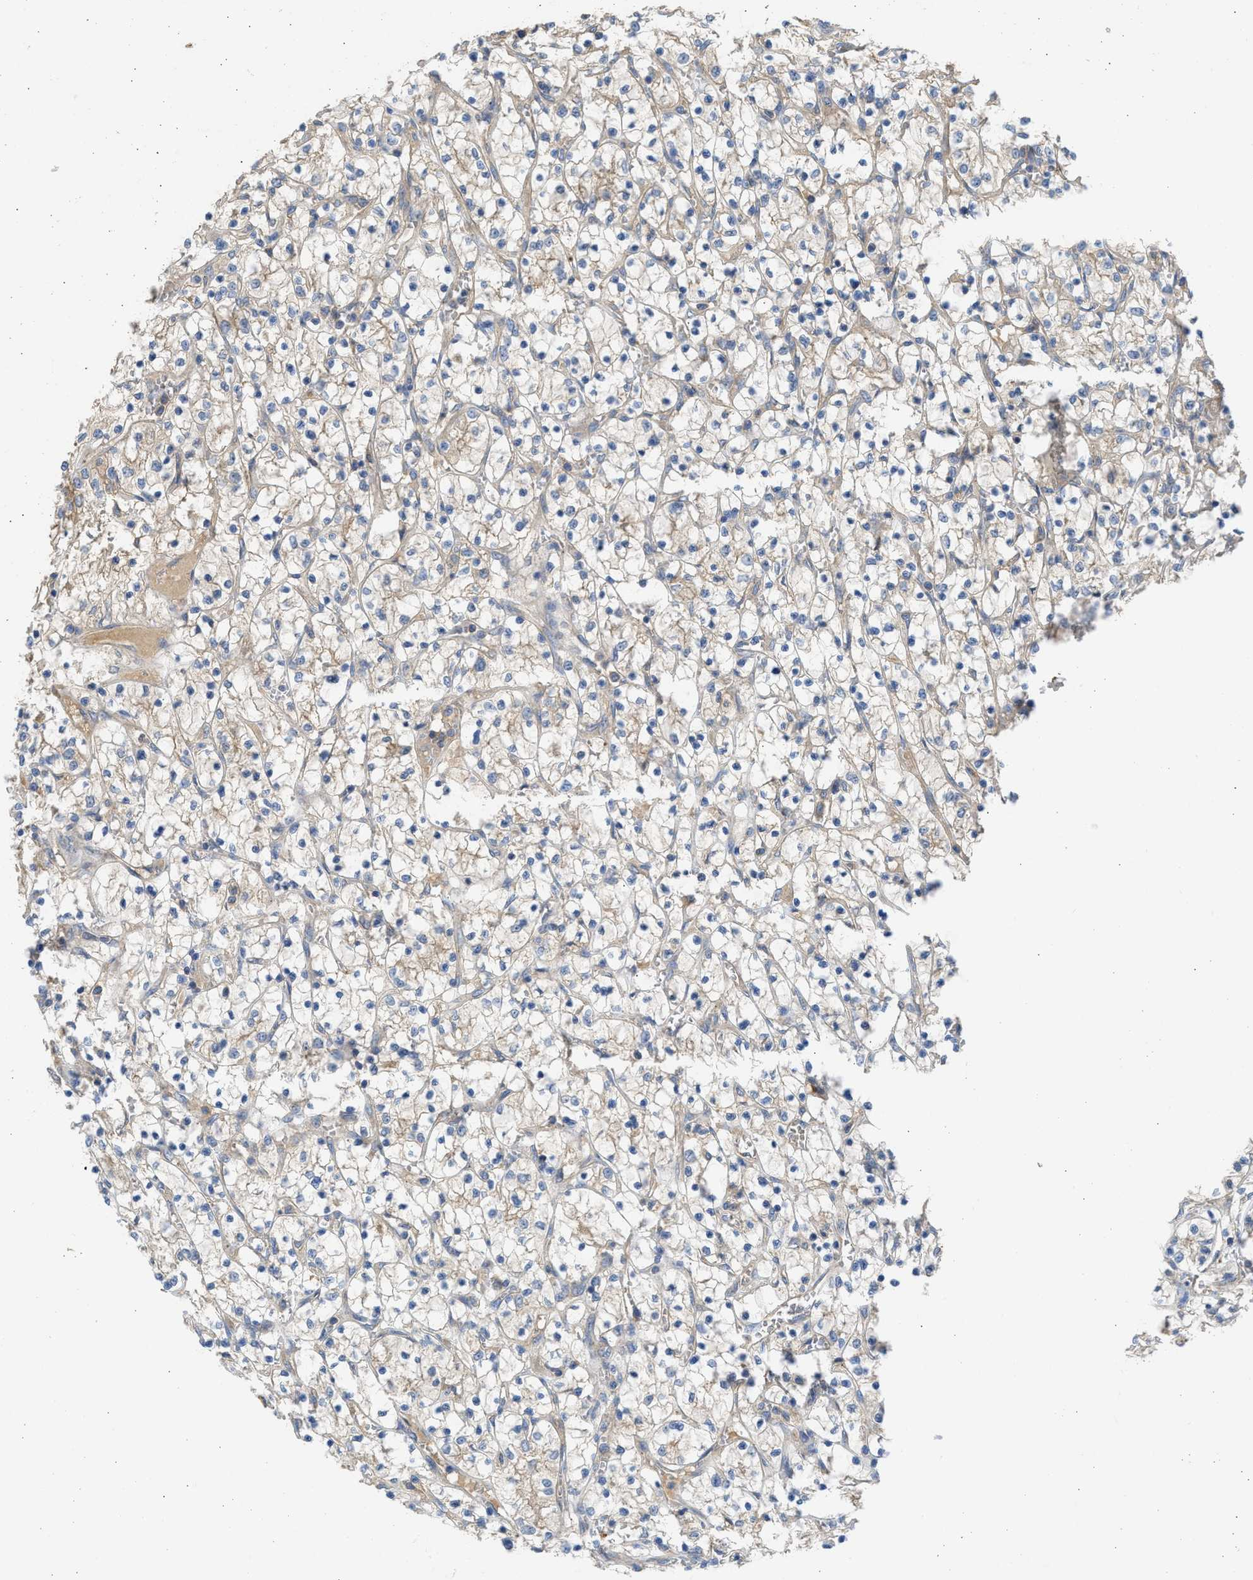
{"staining": {"intensity": "weak", "quantity": ">75%", "location": "cytoplasmic/membranous"}, "tissue": "renal cancer", "cell_type": "Tumor cells", "image_type": "cancer", "snomed": [{"axis": "morphology", "description": "Adenocarcinoma, NOS"}, {"axis": "topography", "description": "Kidney"}], "caption": "Protein staining exhibits weak cytoplasmic/membranous expression in about >75% of tumor cells in renal adenocarcinoma.", "gene": "CSRNP2", "patient": {"sex": "female", "age": 69}}